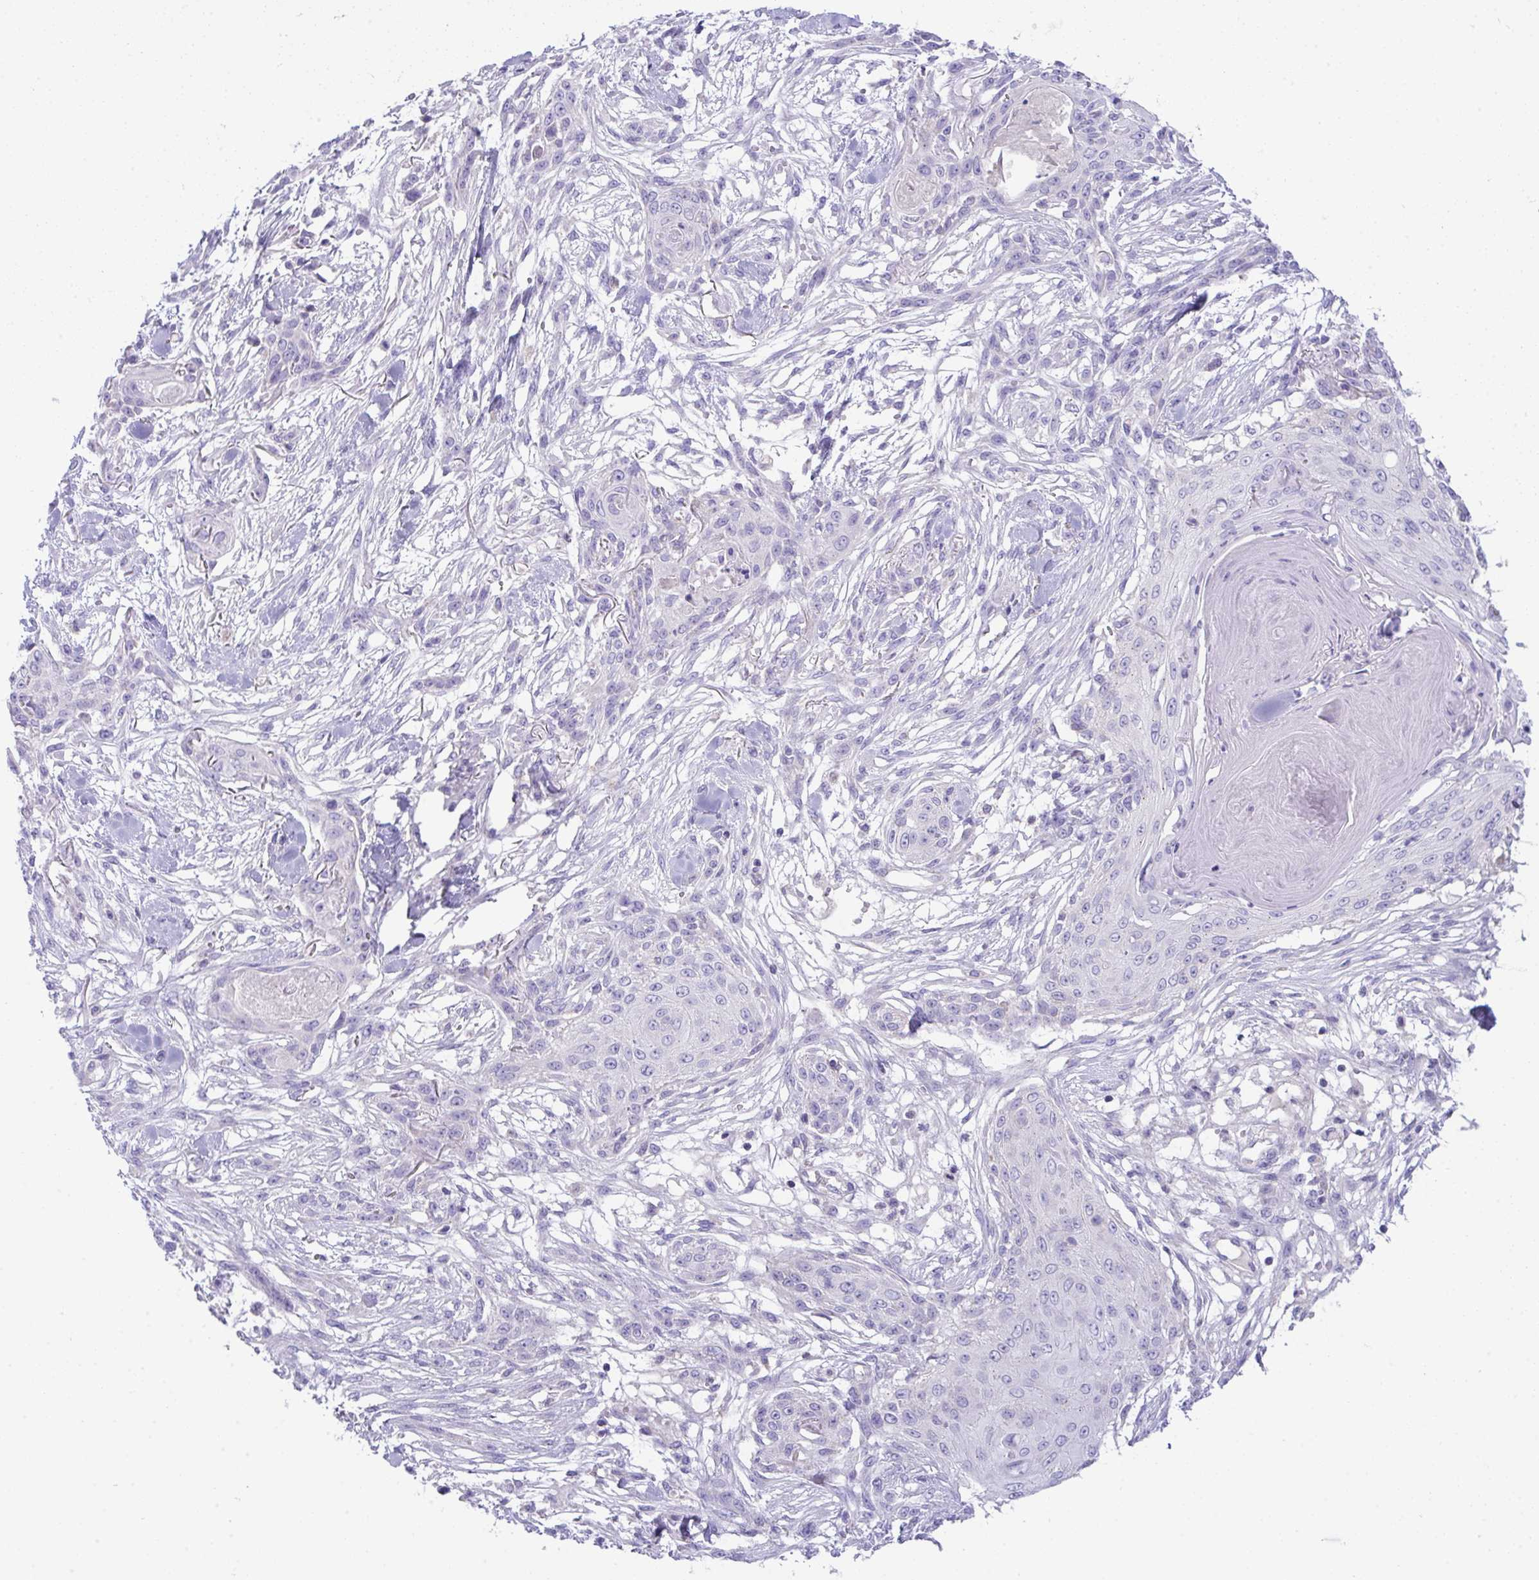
{"staining": {"intensity": "negative", "quantity": "none", "location": "none"}, "tissue": "skin cancer", "cell_type": "Tumor cells", "image_type": "cancer", "snomed": [{"axis": "morphology", "description": "Squamous cell carcinoma, NOS"}, {"axis": "topography", "description": "Skin"}], "caption": "Photomicrograph shows no significant protein expression in tumor cells of skin cancer.", "gene": "PLA2G12B", "patient": {"sex": "female", "age": 59}}